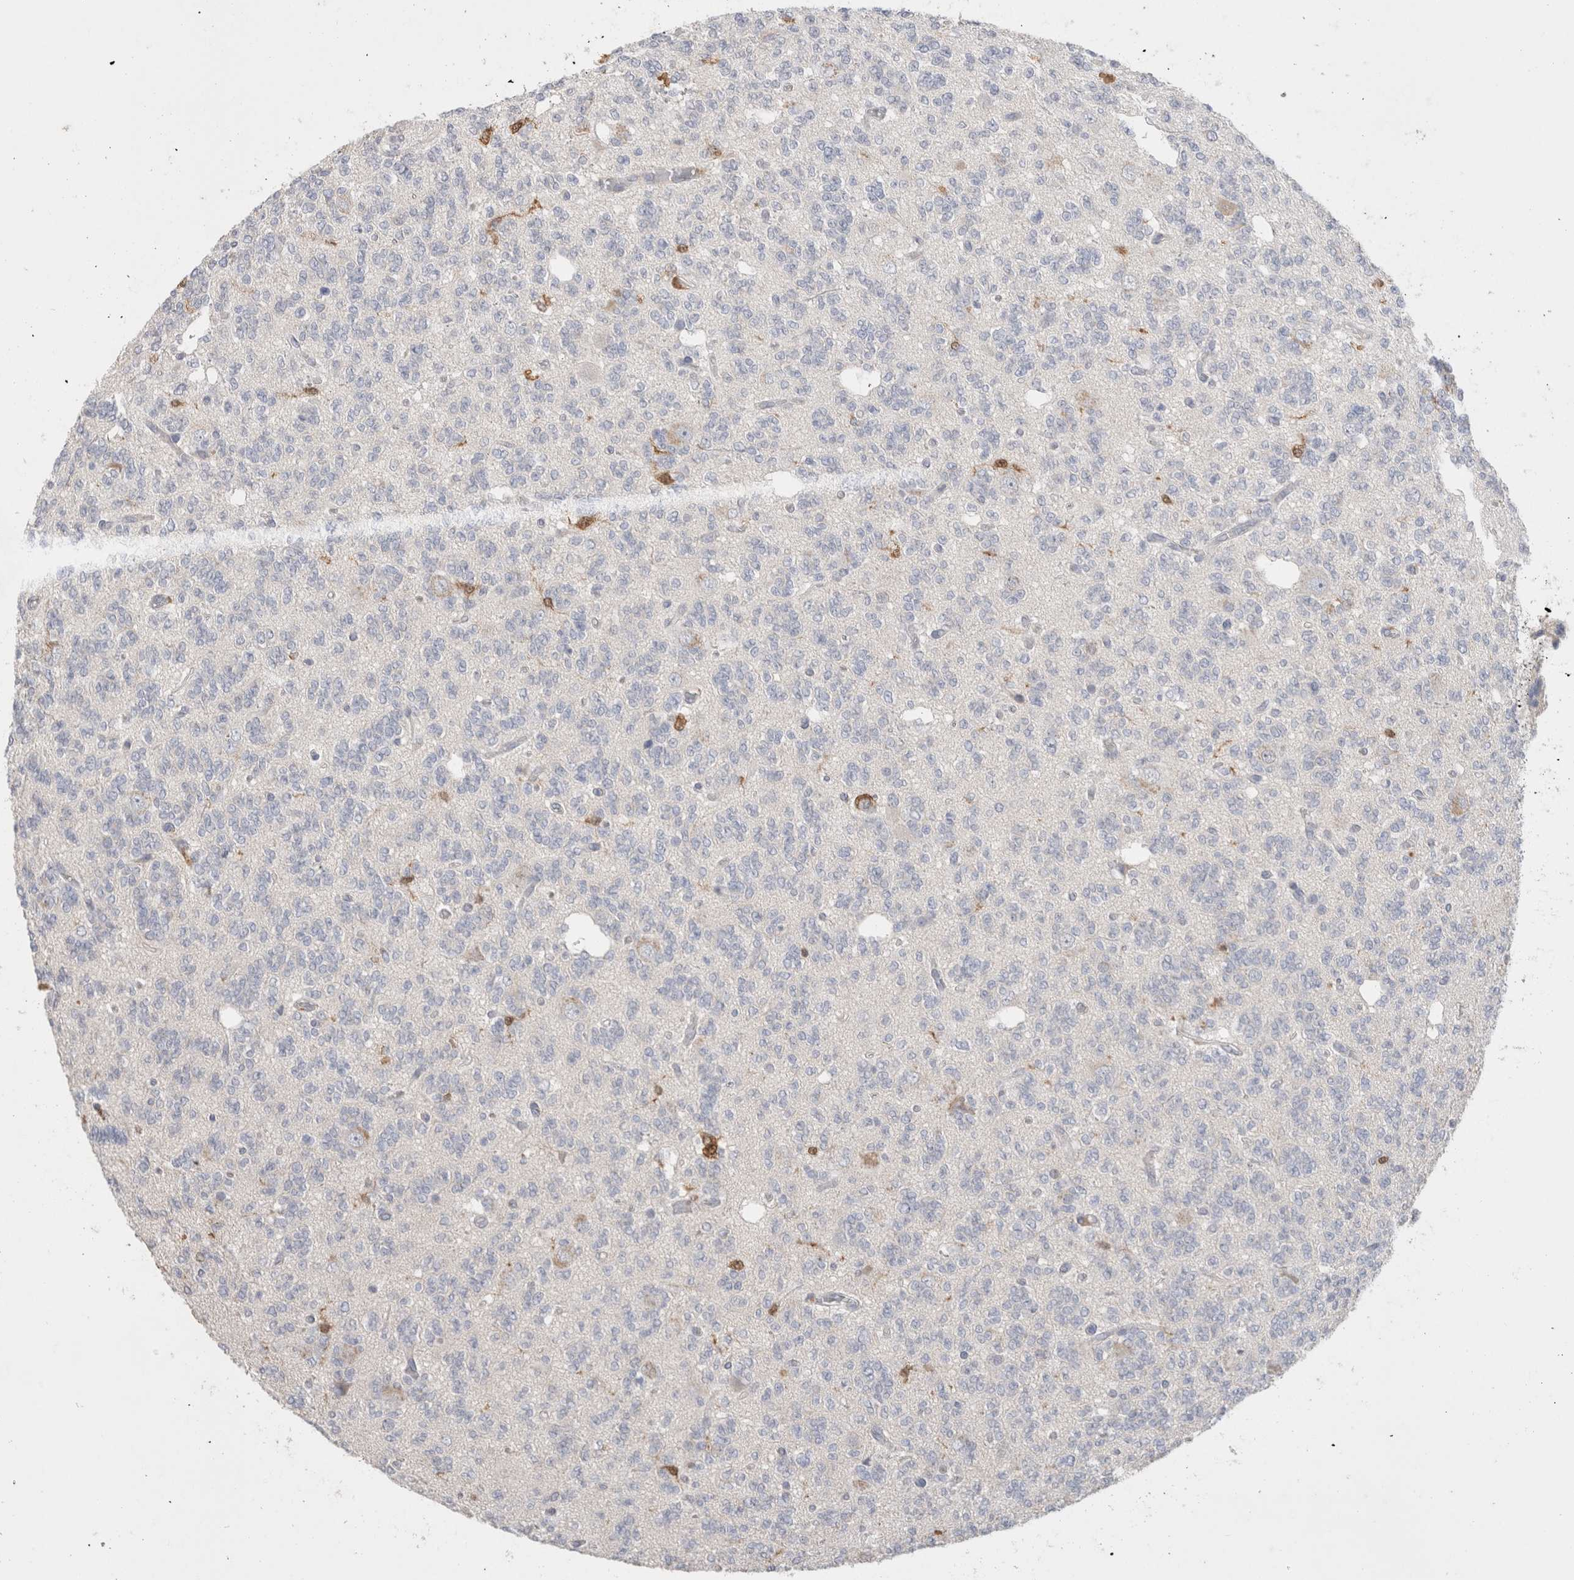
{"staining": {"intensity": "negative", "quantity": "none", "location": "none"}, "tissue": "glioma", "cell_type": "Tumor cells", "image_type": "cancer", "snomed": [{"axis": "morphology", "description": "Glioma, malignant, Low grade"}, {"axis": "topography", "description": "Brain"}], "caption": "Immunohistochemical staining of human glioma displays no significant positivity in tumor cells.", "gene": "HPGDS", "patient": {"sex": "male", "age": 38}}